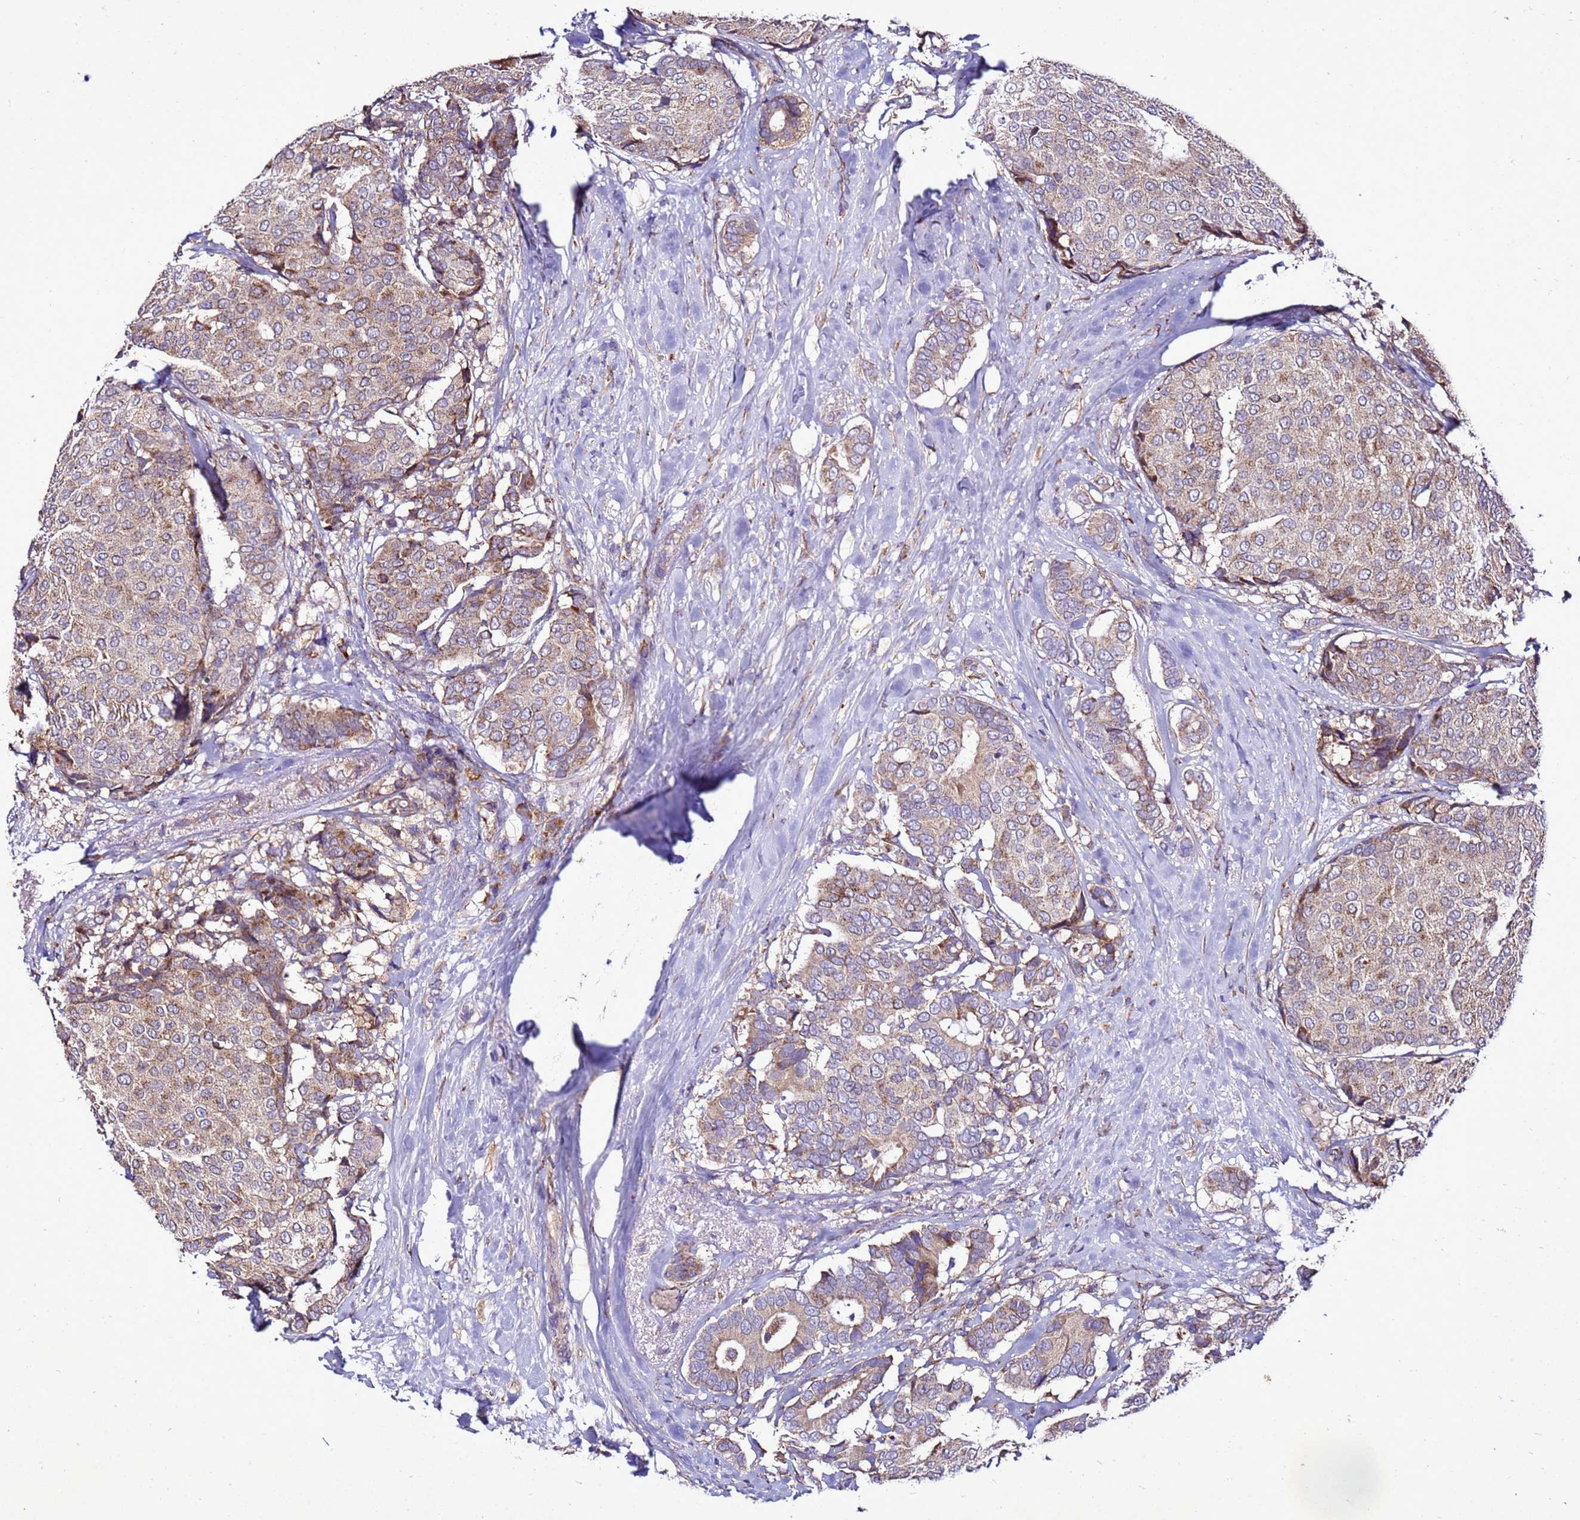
{"staining": {"intensity": "weak", "quantity": "25%-75%", "location": "cytoplasmic/membranous"}, "tissue": "breast cancer", "cell_type": "Tumor cells", "image_type": "cancer", "snomed": [{"axis": "morphology", "description": "Duct carcinoma"}, {"axis": "topography", "description": "Breast"}], "caption": "Brown immunohistochemical staining in human breast cancer (invasive ductal carcinoma) exhibits weak cytoplasmic/membranous positivity in about 25%-75% of tumor cells. (Brightfield microscopy of DAB IHC at high magnification).", "gene": "ANTKMT", "patient": {"sex": "female", "age": 75}}